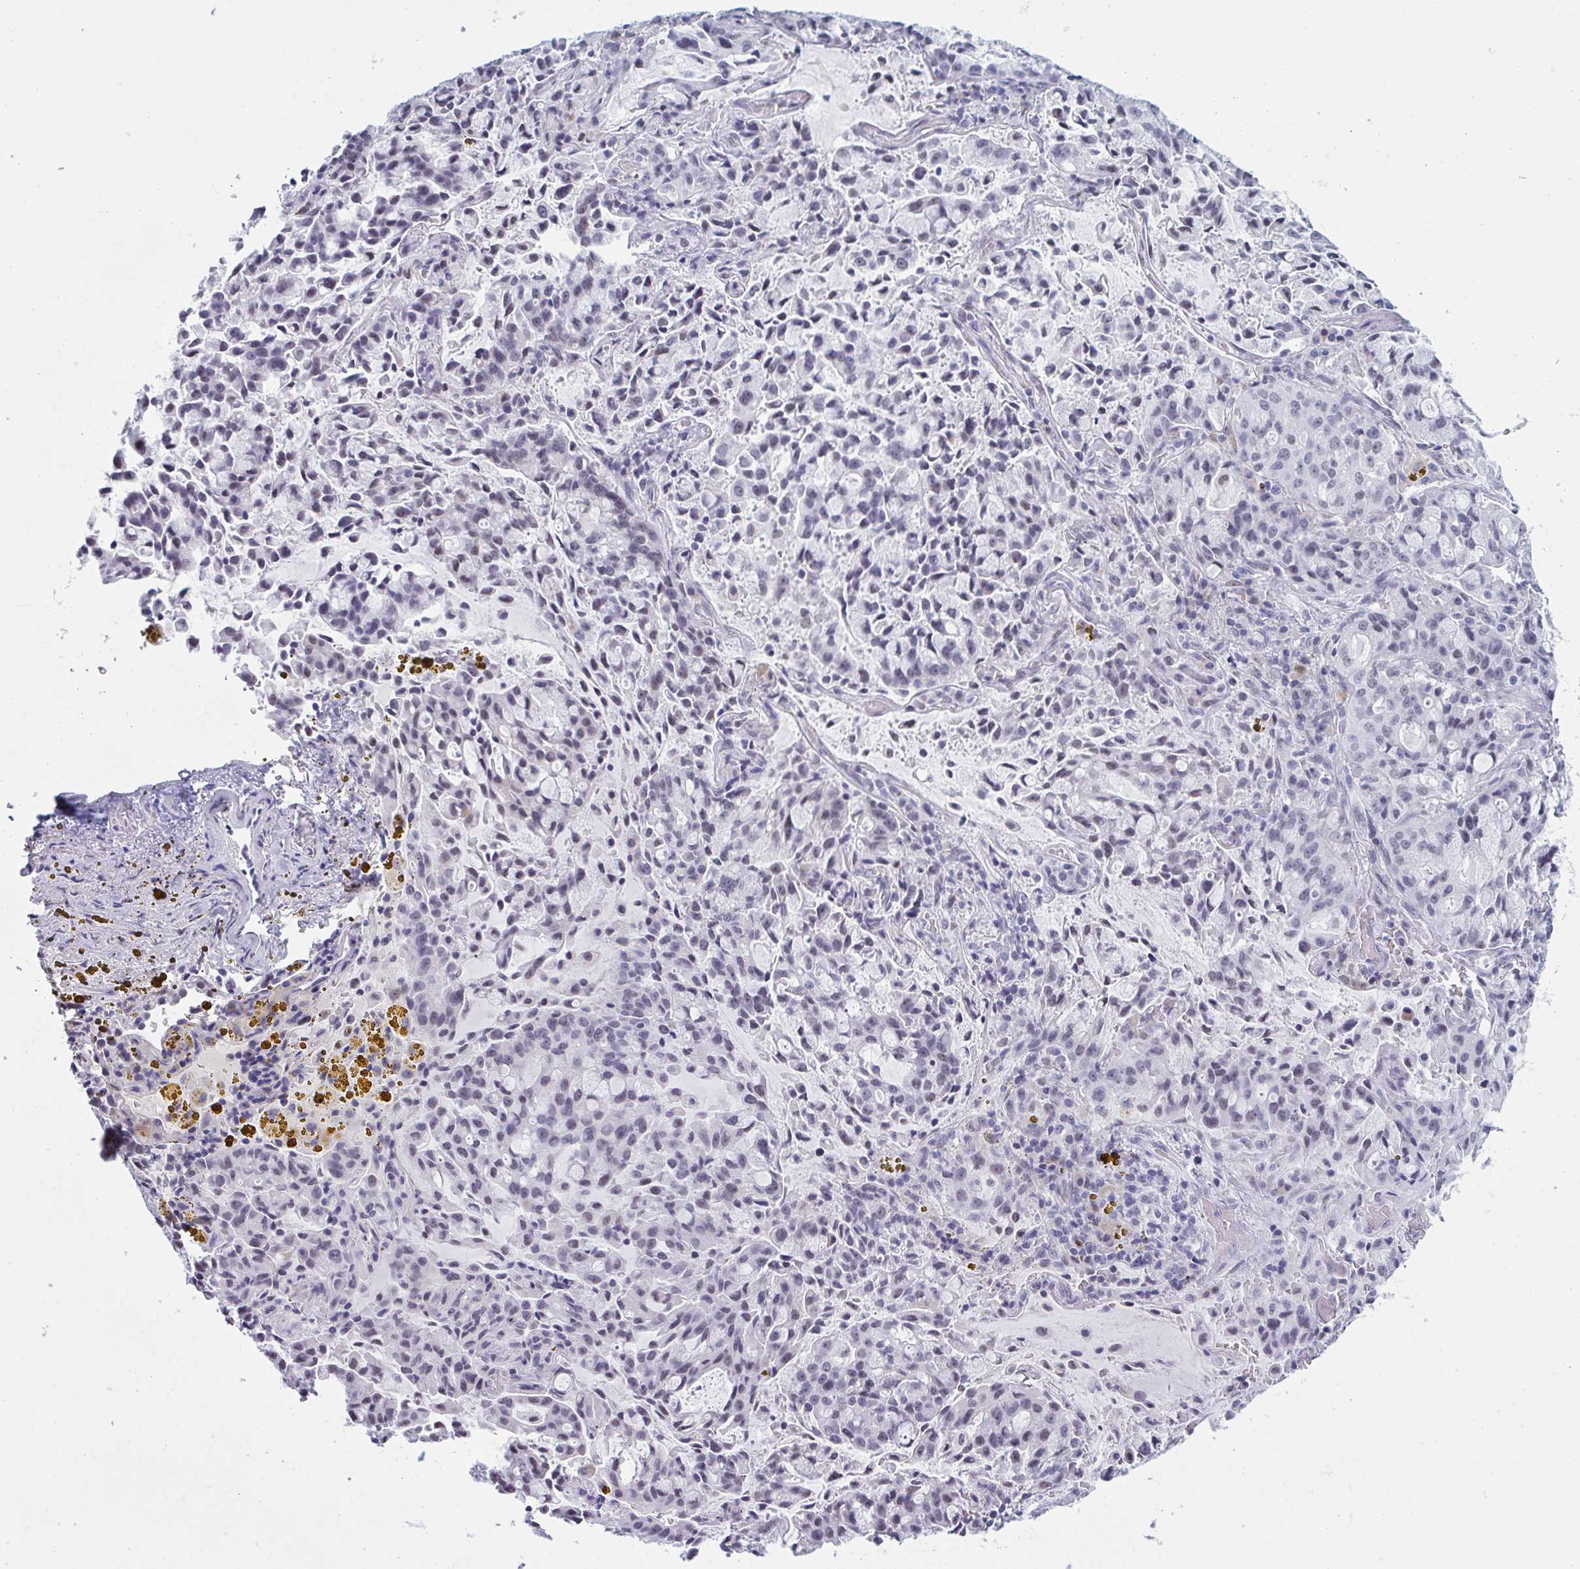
{"staining": {"intensity": "negative", "quantity": "none", "location": "none"}, "tissue": "lung cancer", "cell_type": "Tumor cells", "image_type": "cancer", "snomed": [{"axis": "morphology", "description": "Adenocarcinoma, NOS"}, {"axis": "topography", "description": "Lung"}], "caption": "Immunohistochemical staining of lung cancer (adenocarcinoma) exhibits no significant positivity in tumor cells. The staining is performed using DAB (3,3'-diaminobenzidine) brown chromogen with nuclei counter-stained in using hematoxylin.", "gene": "MSMB", "patient": {"sex": "female", "age": 44}}